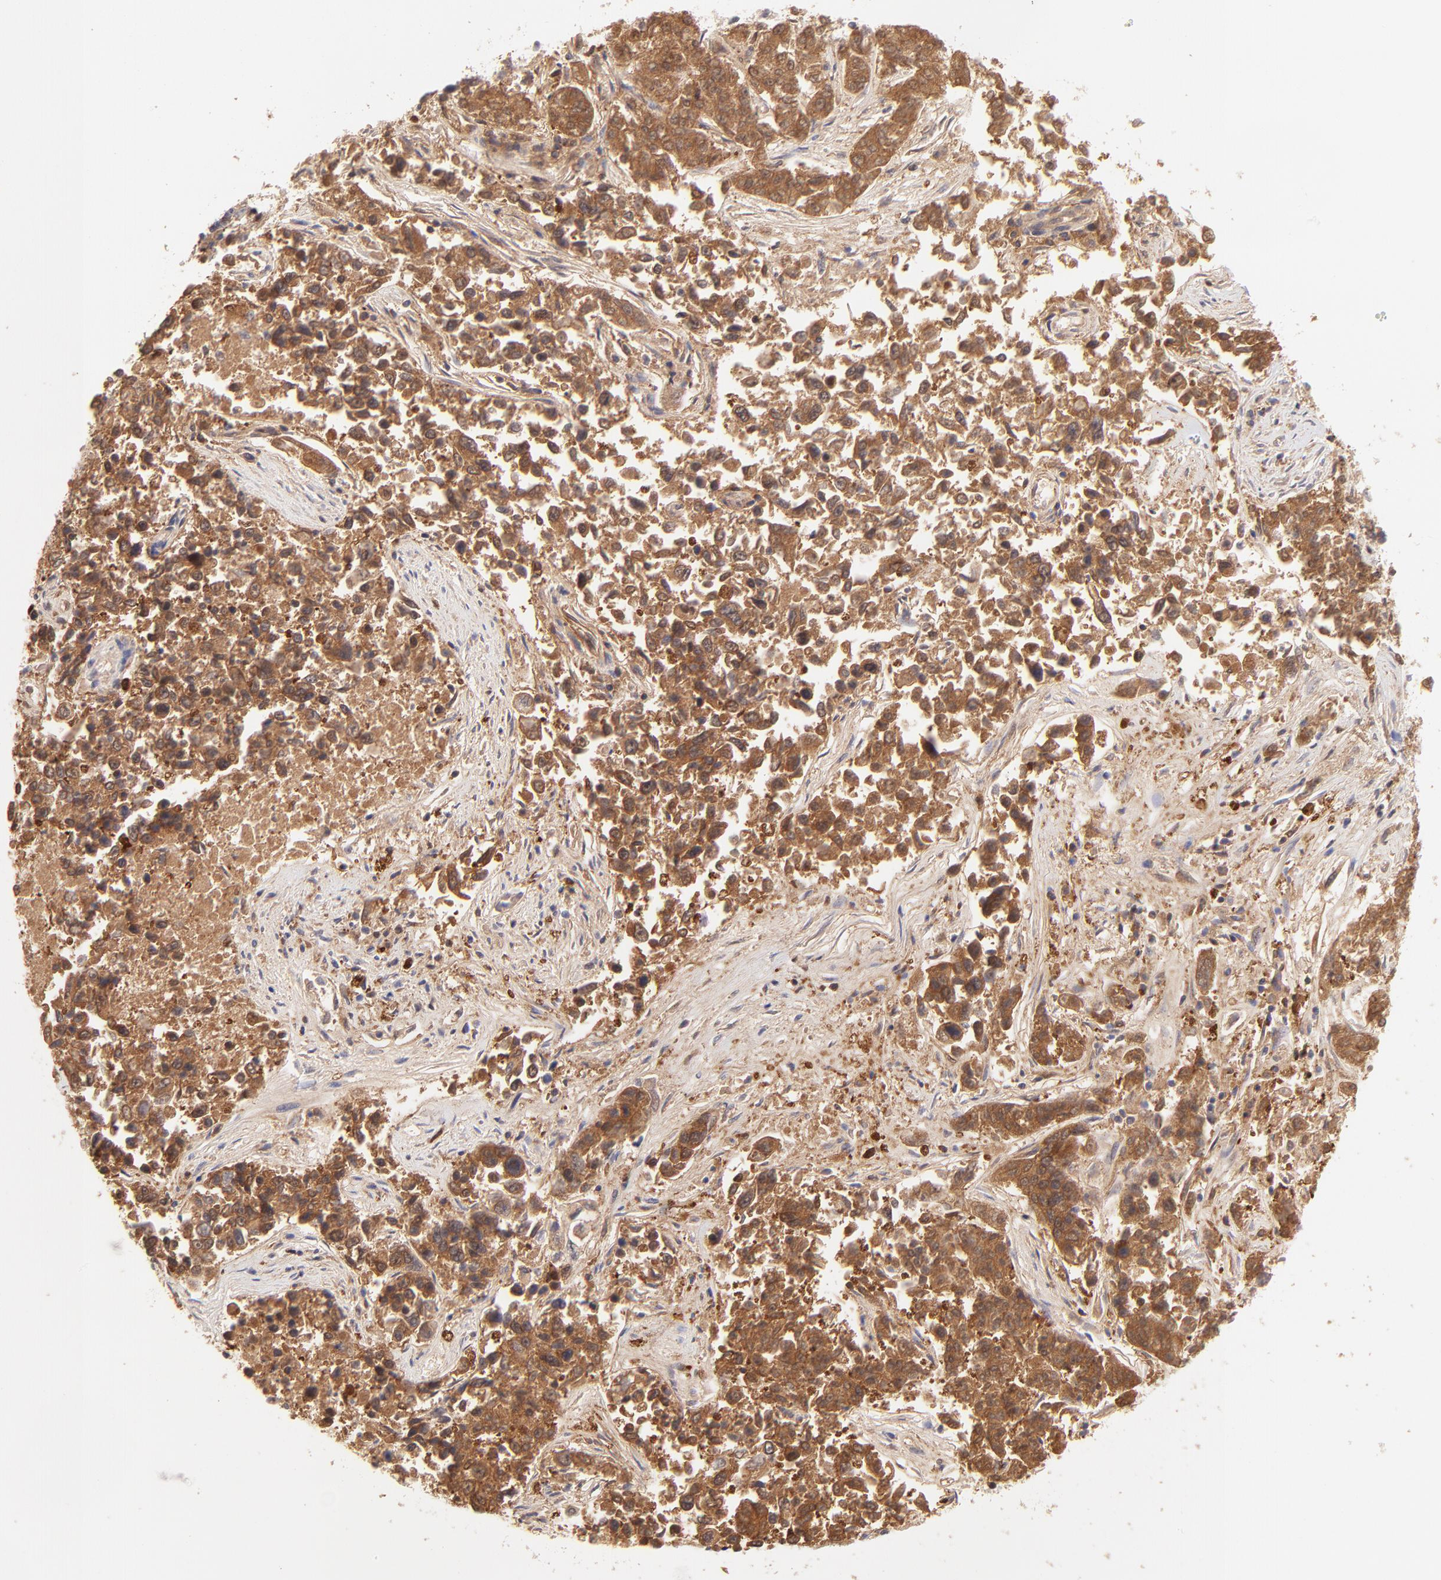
{"staining": {"intensity": "moderate", "quantity": ">75%", "location": "cytoplasmic/membranous"}, "tissue": "lung cancer", "cell_type": "Tumor cells", "image_type": "cancer", "snomed": [{"axis": "morphology", "description": "Adenocarcinoma, NOS"}, {"axis": "topography", "description": "Lung"}], "caption": "Protein expression analysis of human lung cancer reveals moderate cytoplasmic/membranous positivity in approximately >75% of tumor cells. Ihc stains the protein of interest in brown and the nuclei are stained blue.", "gene": "HYAL1", "patient": {"sex": "male", "age": 84}}